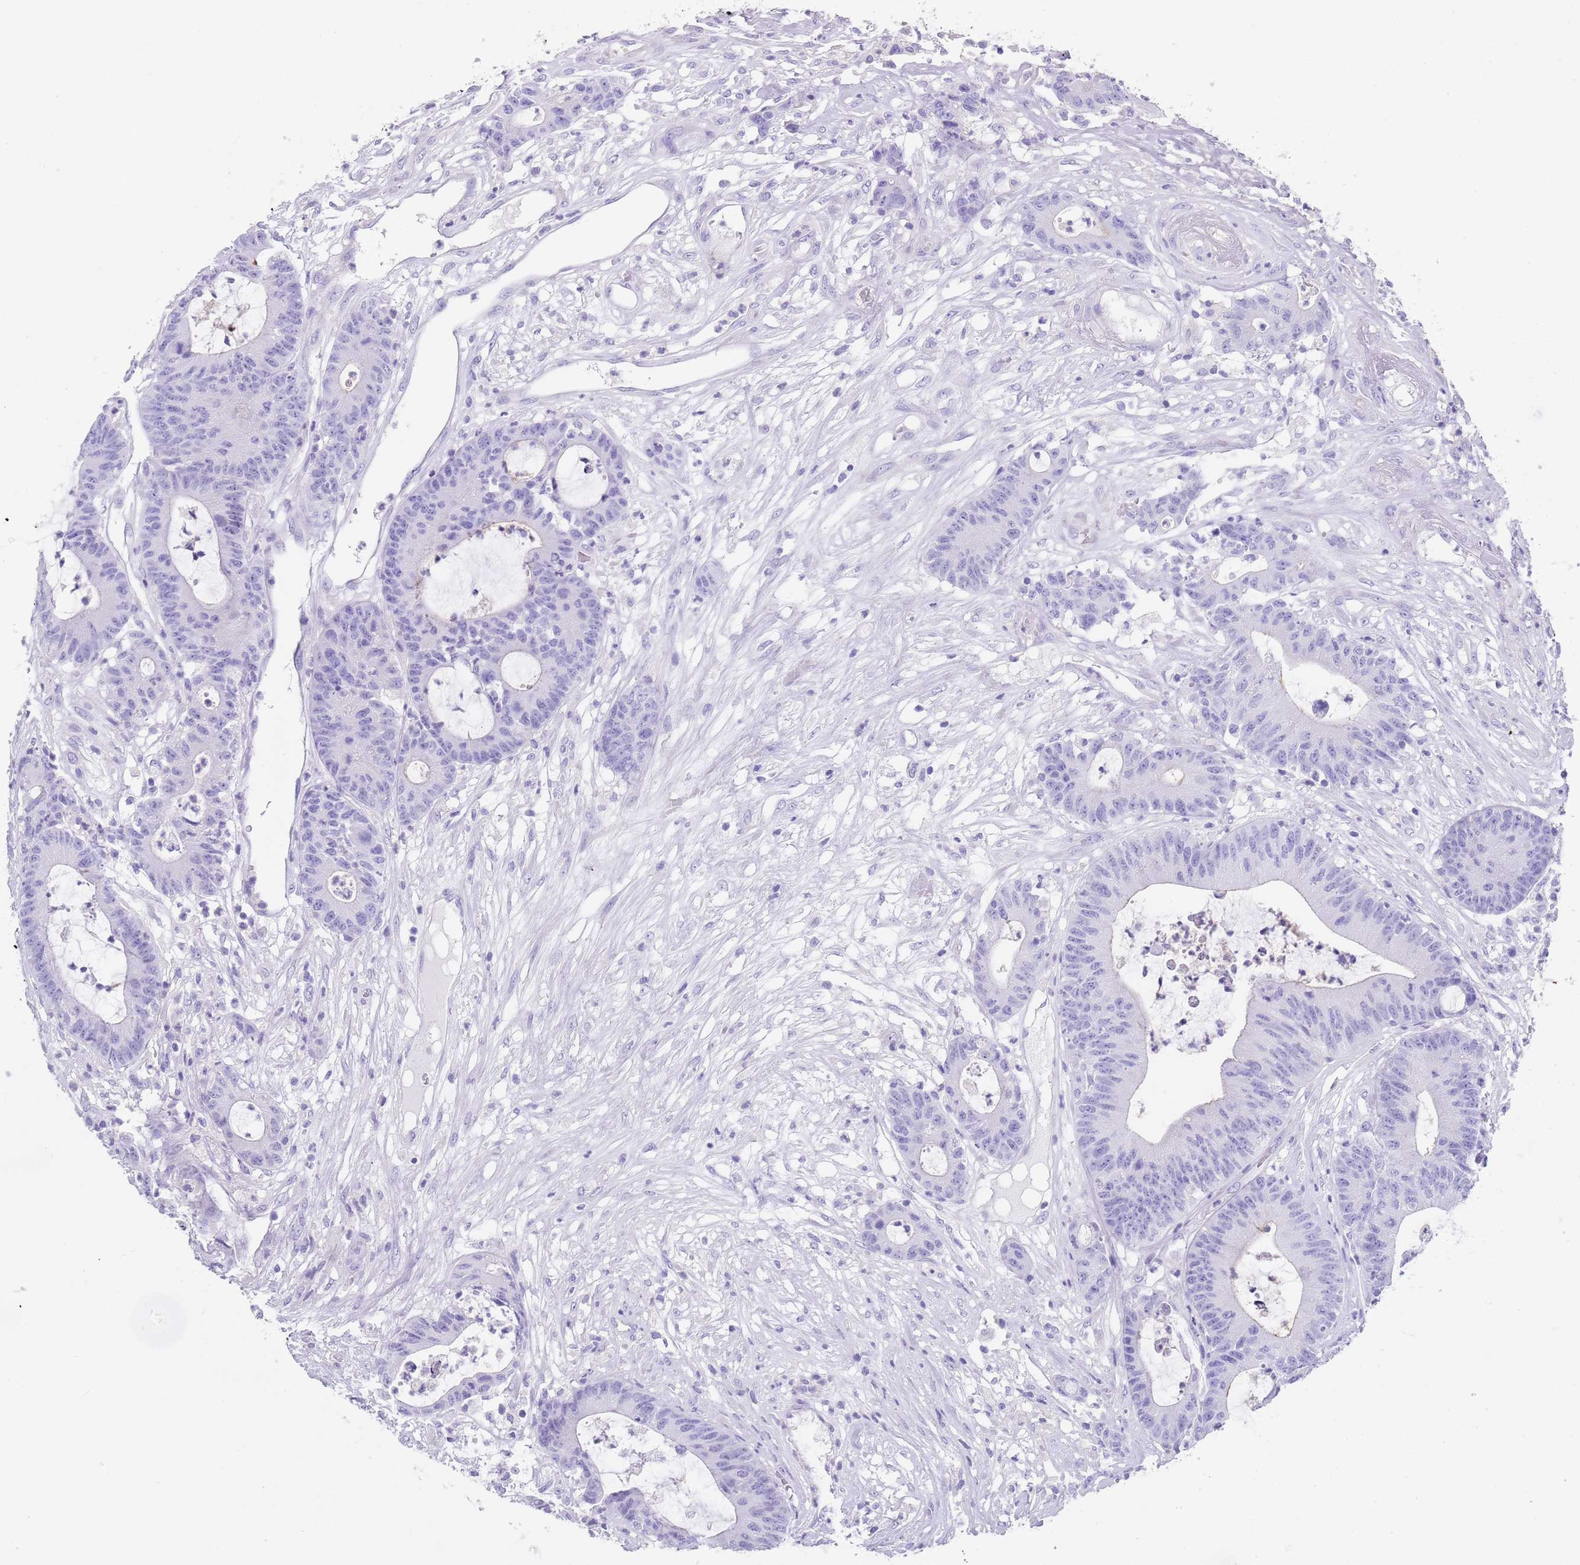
{"staining": {"intensity": "negative", "quantity": "none", "location": "none"}, "tissue": "colorectal cancer", "cell_type": "Tumor cells", "image_type": "cancer", "snomed": [{"axis": "morphology", "description": "Adenocarcinoma, NOS"}, {"axis": "topography", "description": "Colon"}], "caption": "This image is of adenocarcinoma (colorectal) stained with immunohistochemistry to label a protein in brown with the nuclei are counter-stained blue. There is no expression in tumor cells.", "gene": "CPXM2", "patient": {"sex": "female", "age": 84}}